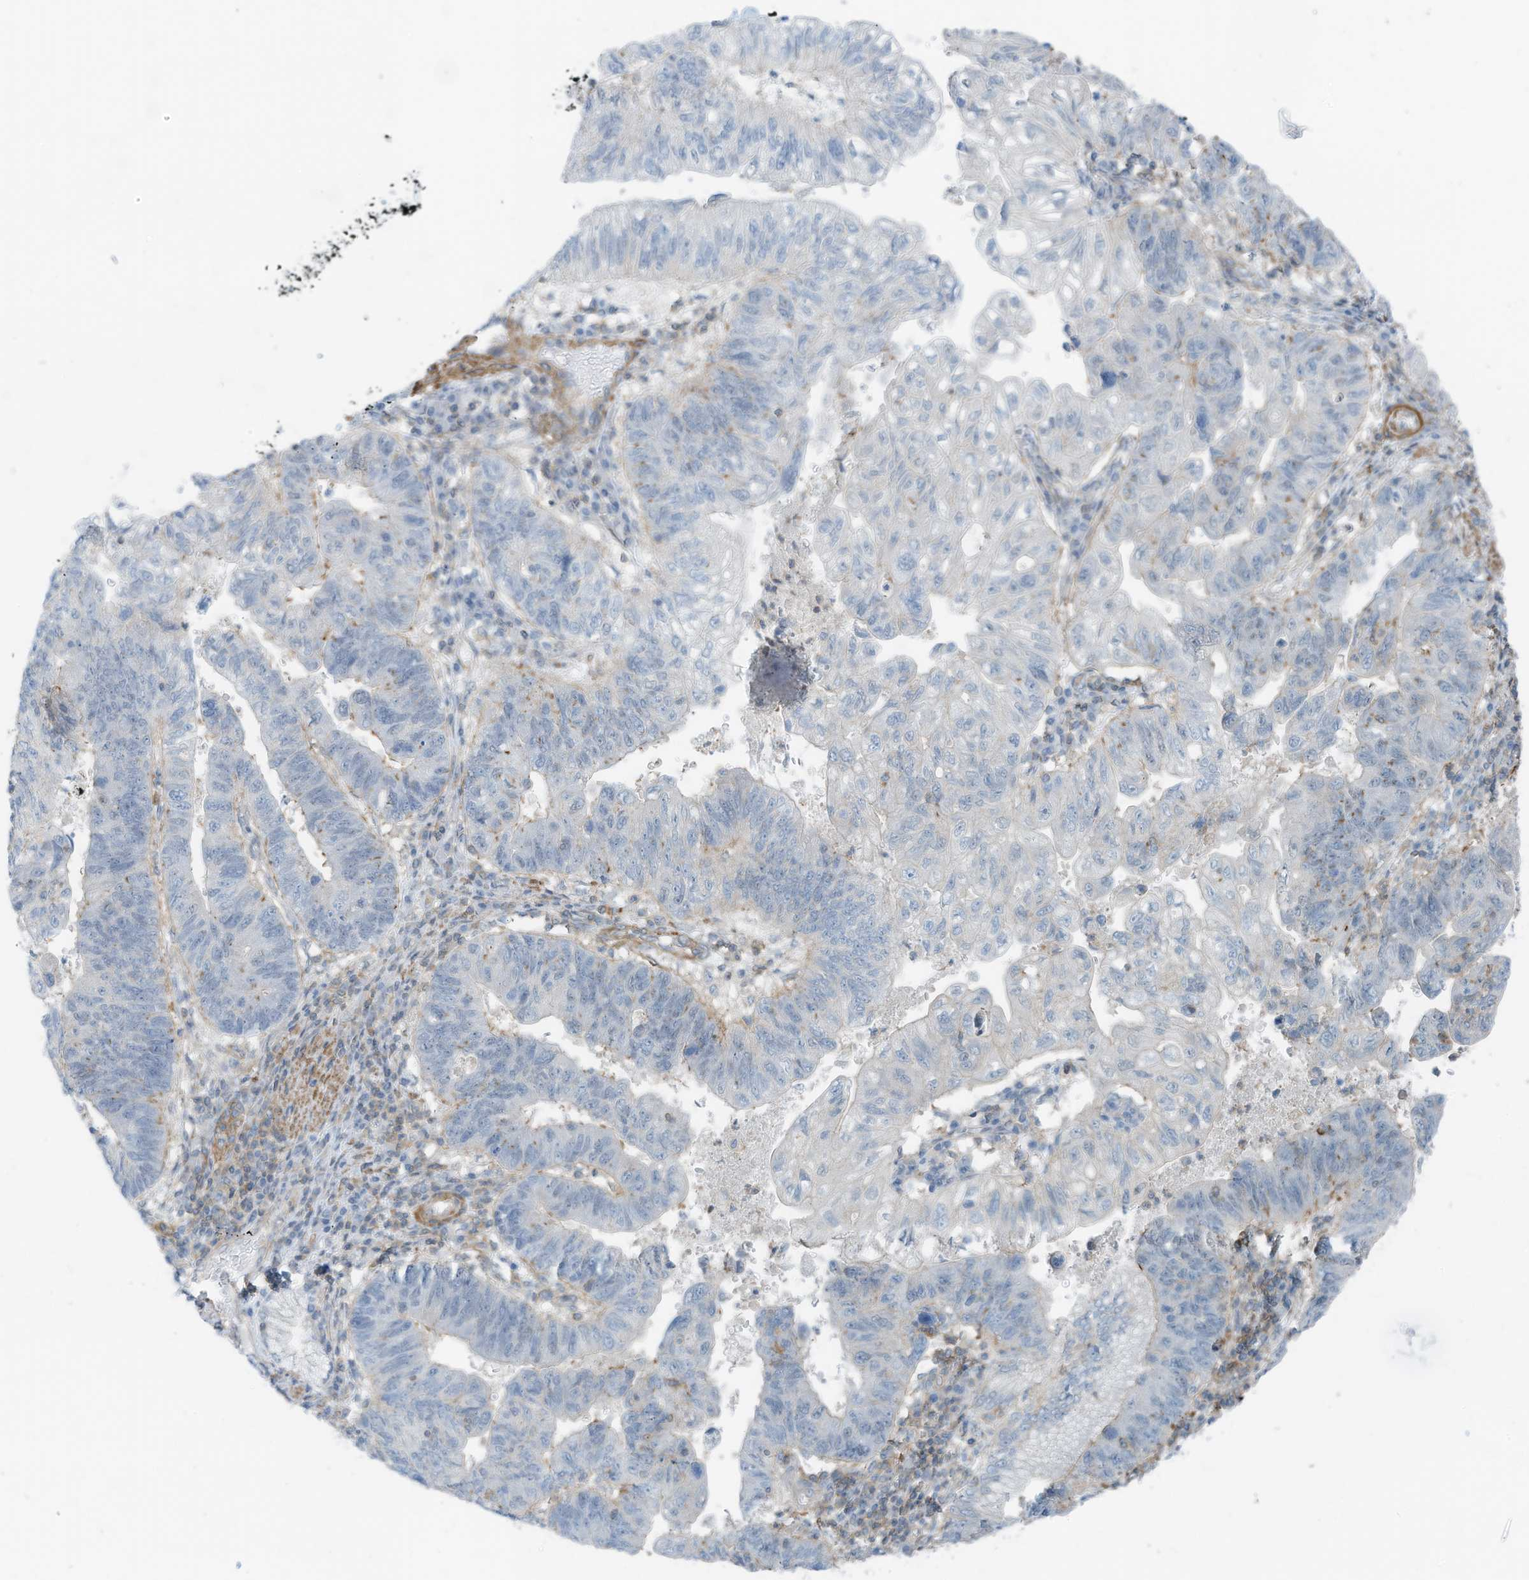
{"staining": {"intensity": "negative", "quantity": "none", "location": "none"}, "tissue": "stomach cancer", "cell_type": "Tumor cells", "image_type": "cancer", "snomed": [{"axis": "morphology", "description": "Adenocarcinoma, NOS"}, {"axis": "topography", "description": "Stomach"}], "caption": "An immunohistochemistry photomicrograph of stomach cancer (adenocarcinoma) is shown. There is no staining in tumor cells of stomach cancer (adenocarcinoma).", "gene": "ZNF846", "patient": {"sex": "male", "age": 59}}